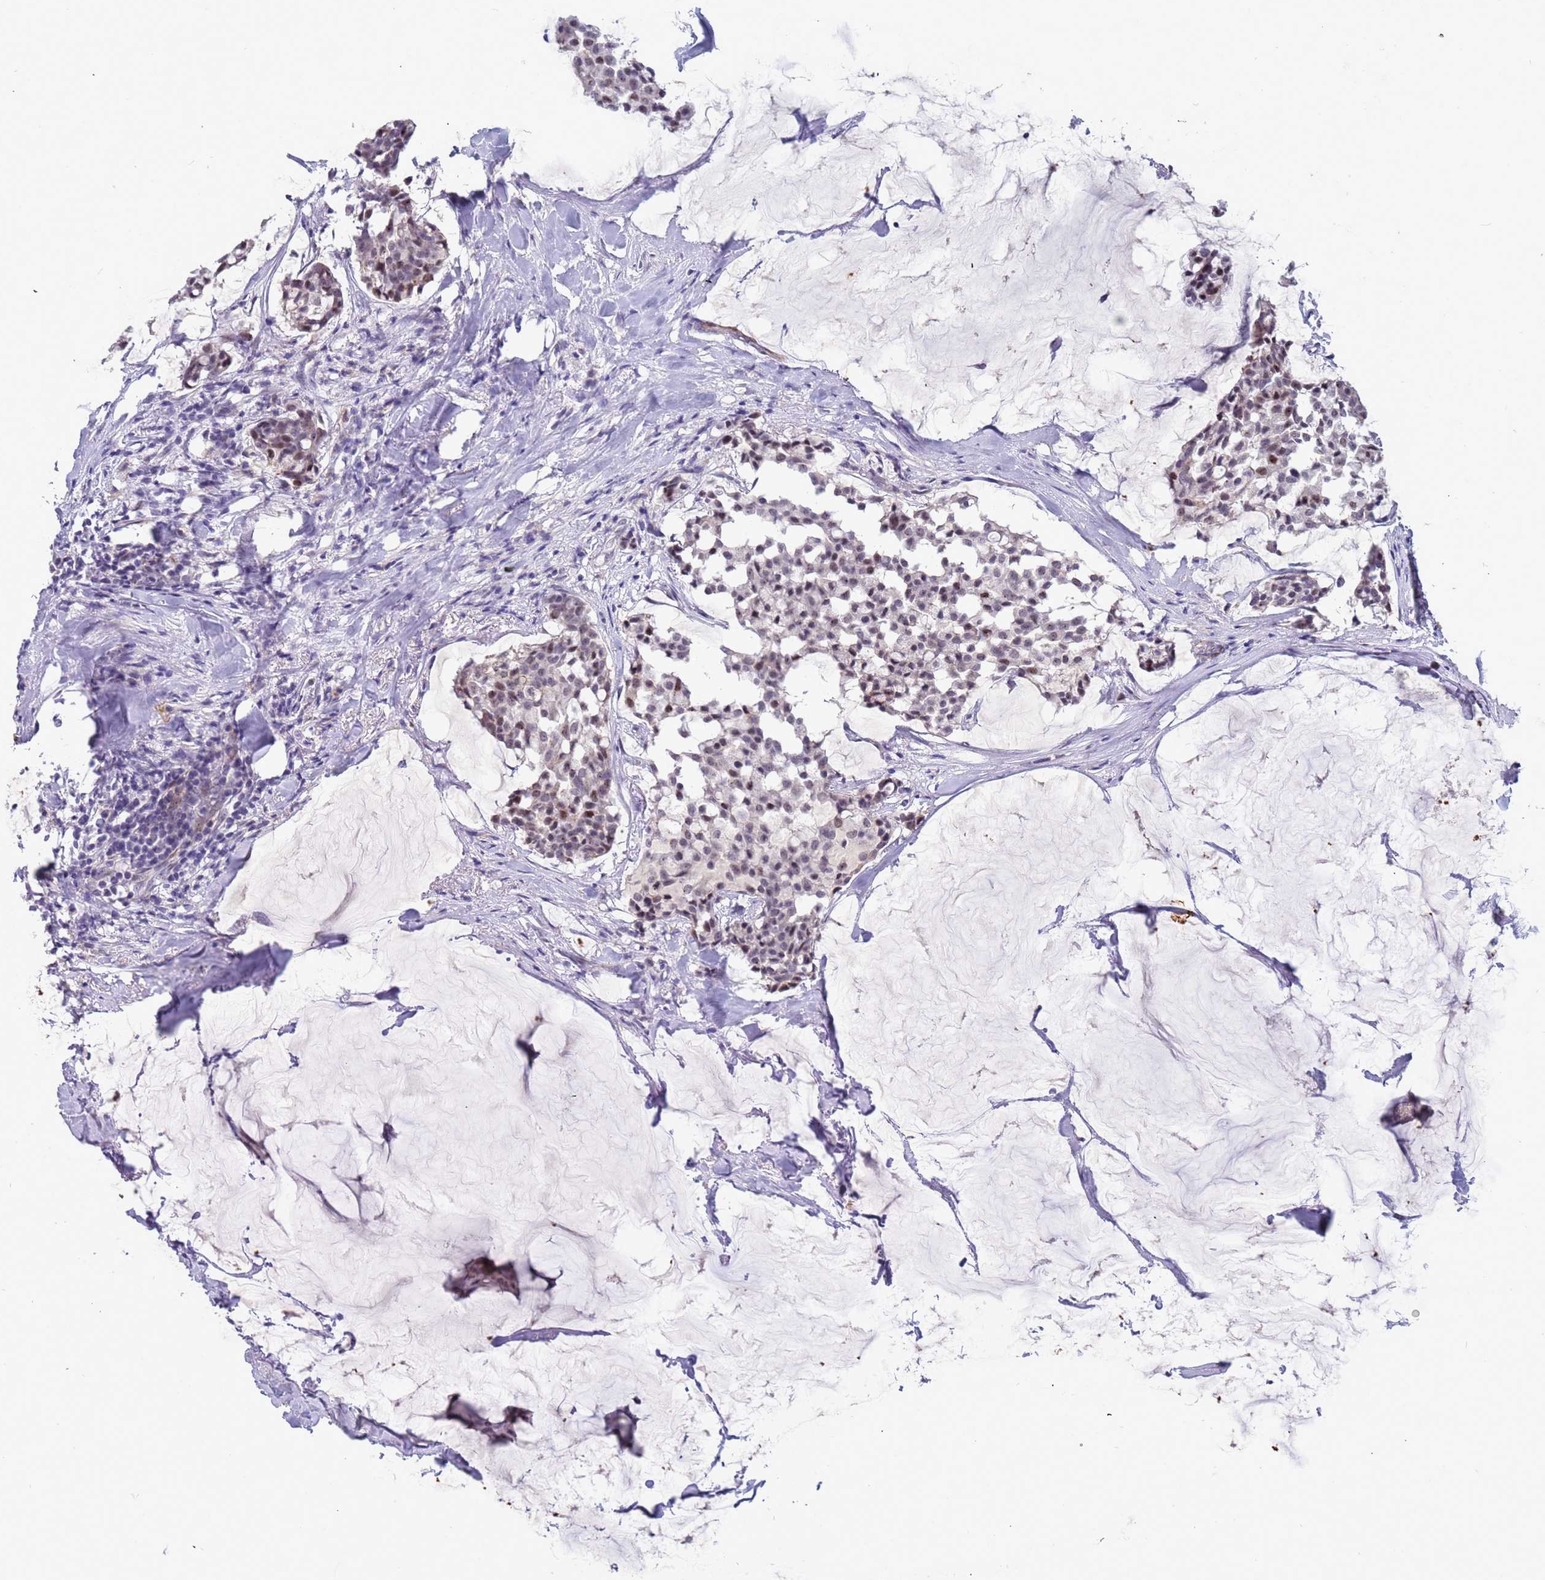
{"staining": {"intensity": "weak", "quantity": ">75%", "location": "nuclear"}, "tissue": "breast cancer", "cell_type": "Tumor cells", "image_type": "cancer", "snomed": [{"axis": "morphology", "description": "Duct carcinoma"}, {"axis": "topography", "description": "Breast"}], "caption": "Weak nuclear positivity for a protein is present in about >75% of tumor cells of breast cancer (infiltrating ductal carcinoma) using immunohistochemistry (IHC).", "gene": "CXorf65", "patient": {"sex": "female", "age": 93}}